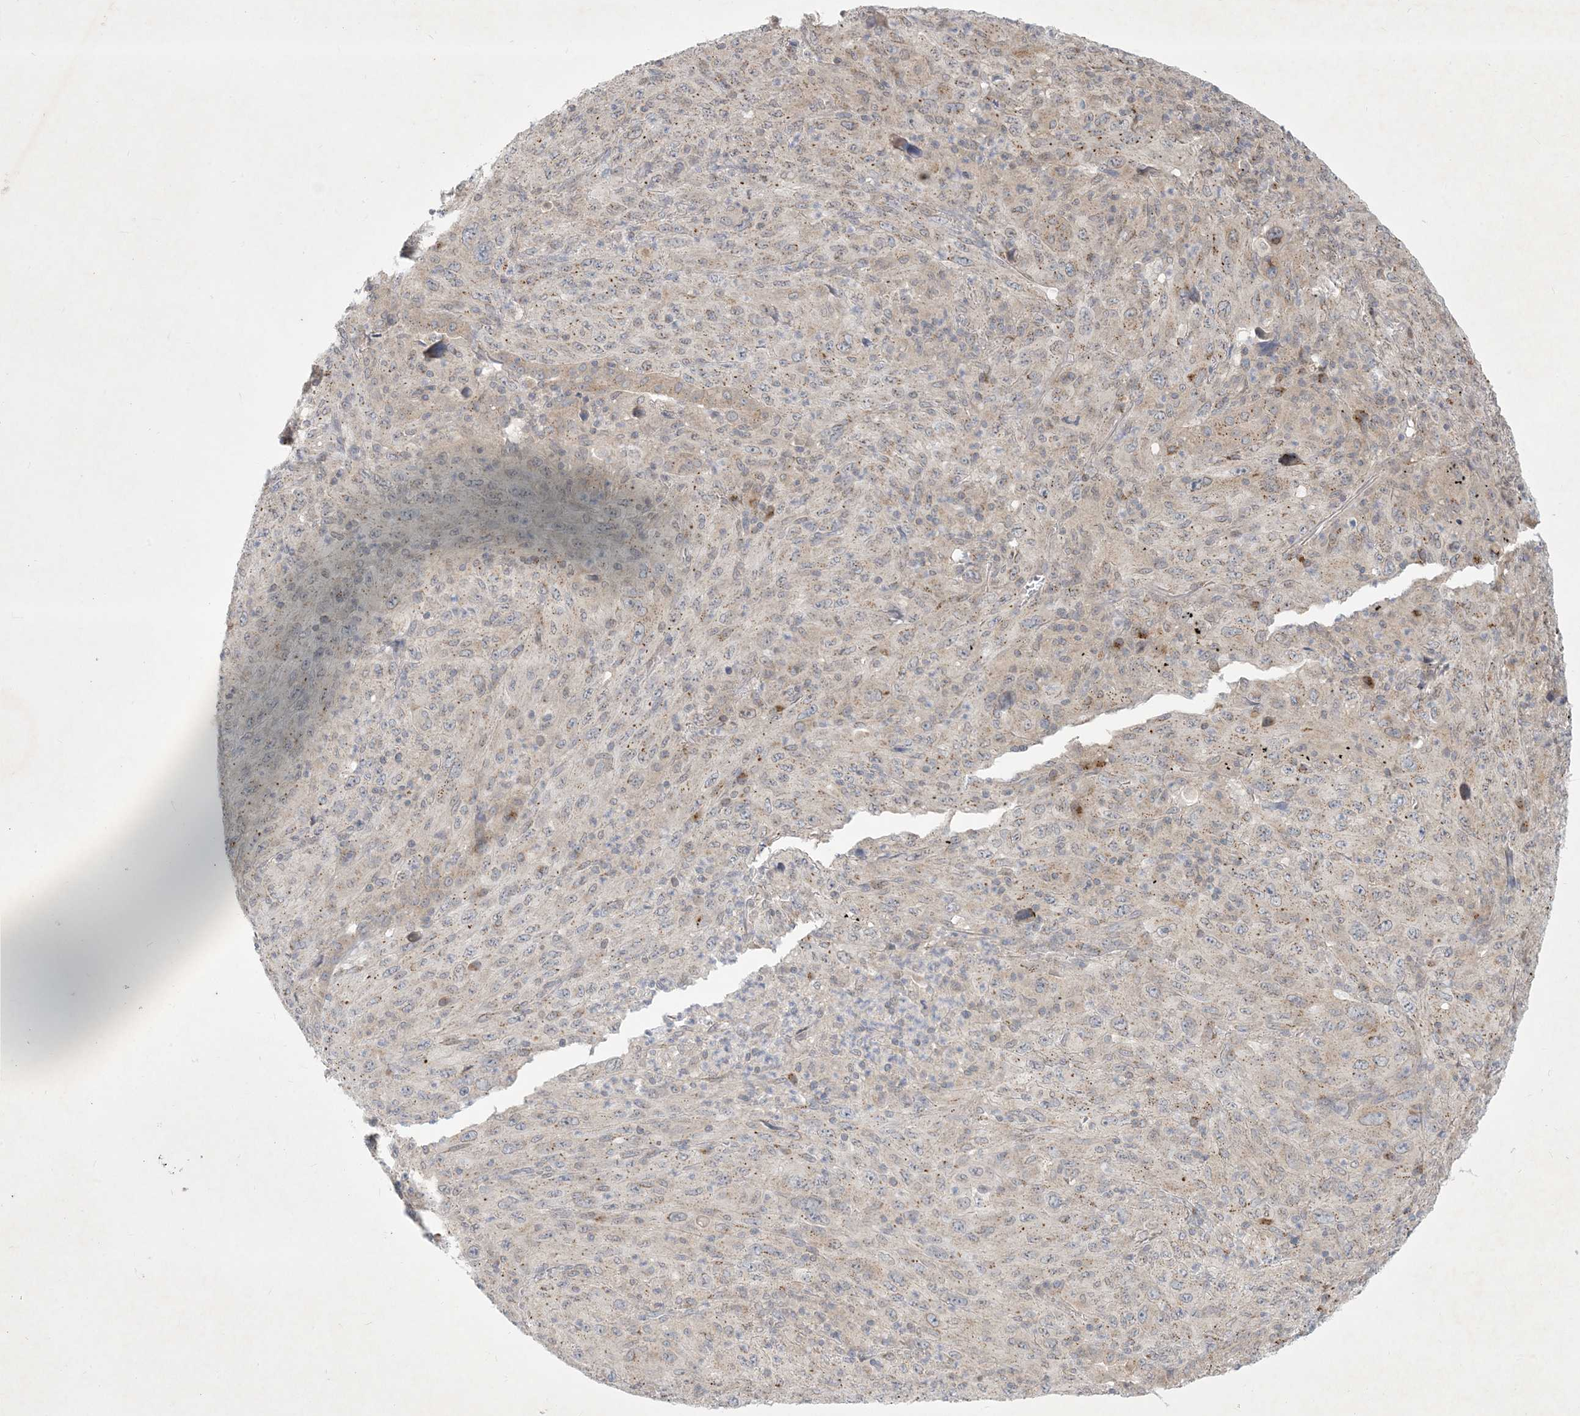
{"staining": {"intensity": "weak", "quantity": "<25%", "location": "cytoplasmic/membranous"}, "tissue": "melanoma", "cell_type": "Tumor cells", "image_type": "cancer", "snomed": [{"axis": "morphology", "description": "Malignant melanoma, Metastatic site"}, {"axis": "topography", "description": "Skin"}], "caption": "DAB immunohistochemical staining of melanoma reveals no significant positivity in tumor cells. Brightfield microscopy of immunohistochemistry (IHC) stained with DAB (brown) and hematoxylin (blue), captured at high magnification.", "gene": "CCDC14", "patient": {"sex": "female", "age": 56}}